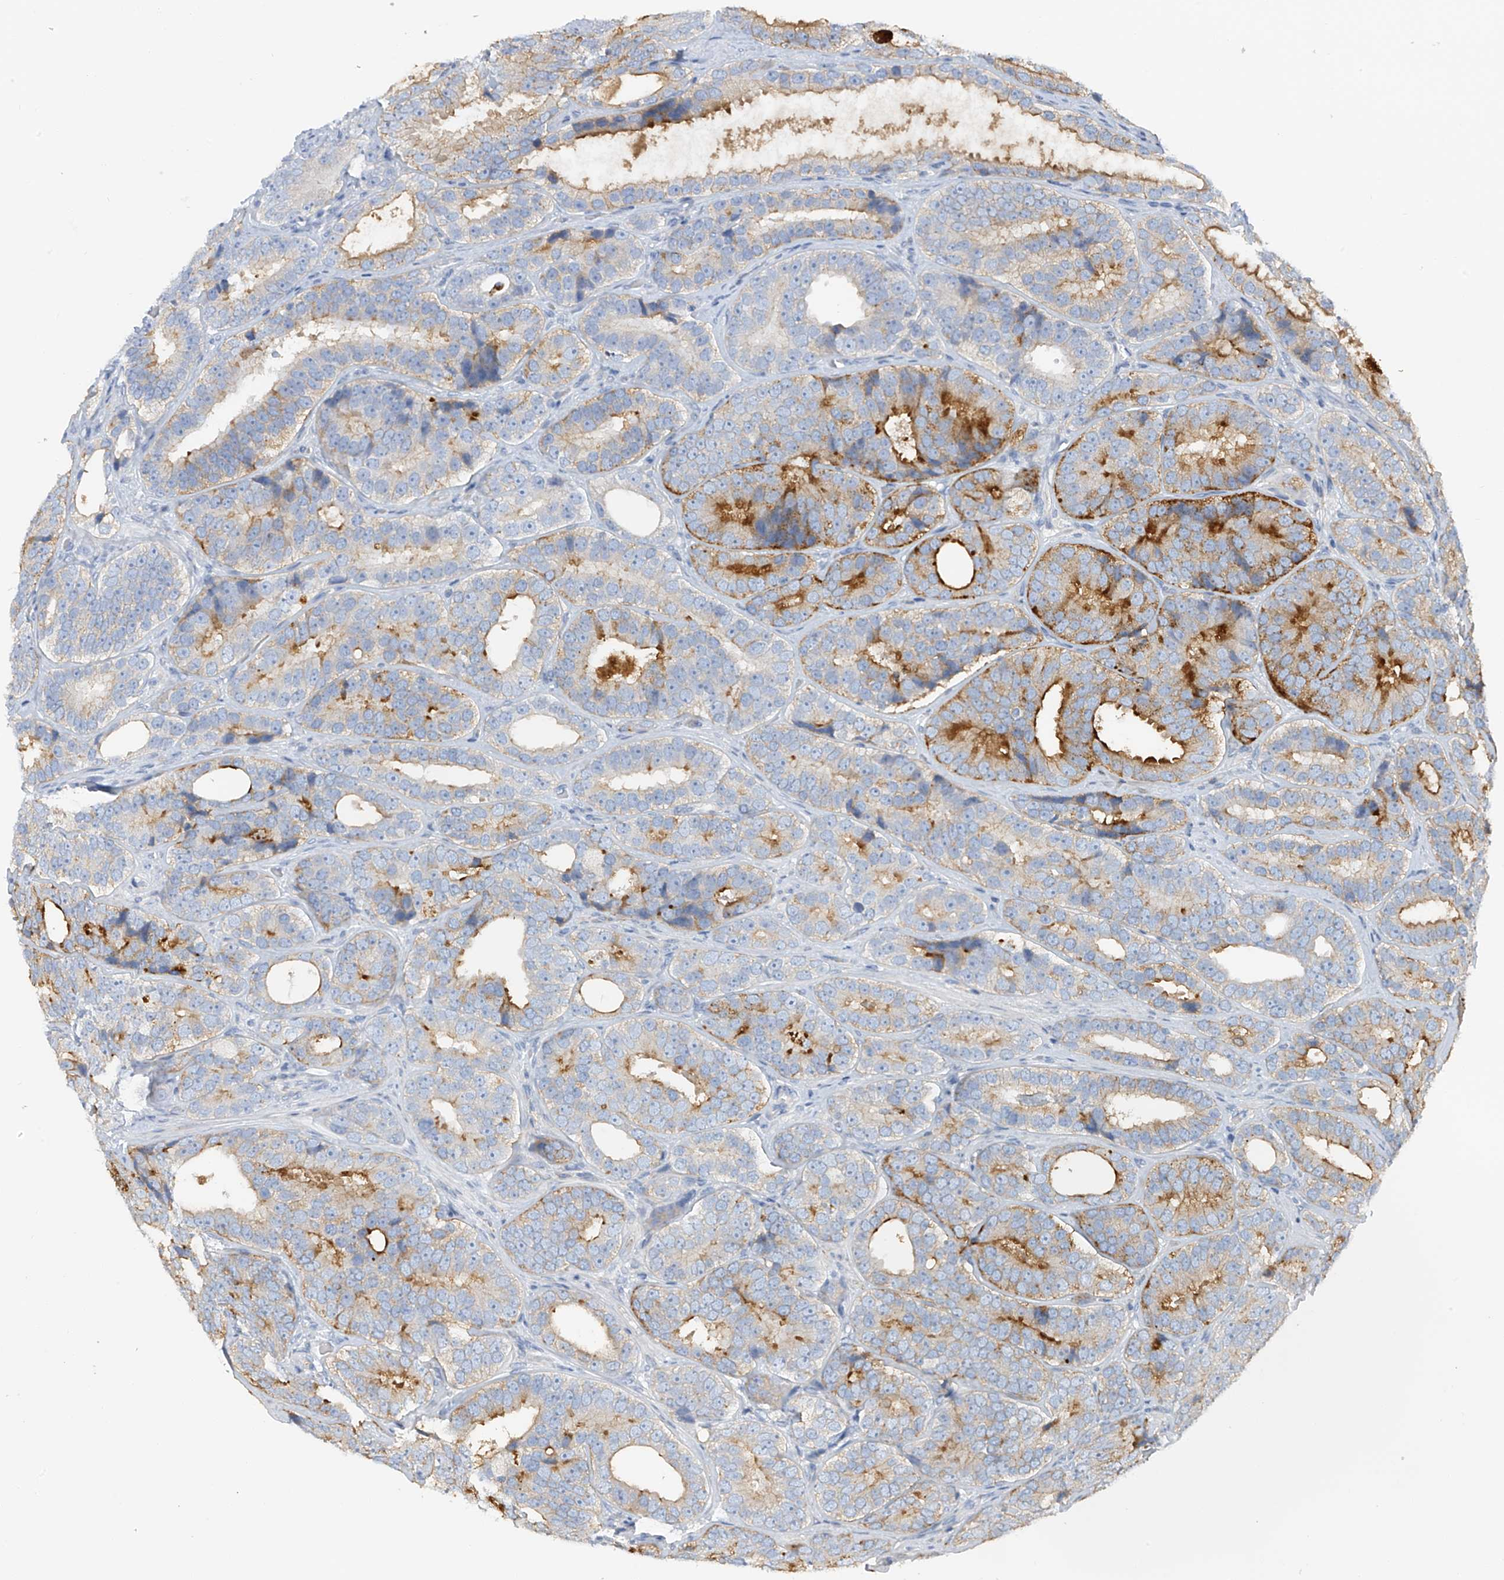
{"staining": {"intensity": "moderate", "quantity": "25%-75%", "location": "cytoplasmic/membranous"}, "tissue": "prostate cancer", "cell_type": "Tumor cells", "image_type": "cancer", "snomed": [{"axis": "morphology", "description": "Adenocarcinoma, High grade"}, {"axis": "topography", "description": "Prostate"}], "caption": "Immunohistochemistry micrograph of neoplastic tissue: prostate cancer (adenocarcinoma (high-grade)) stained using immunohistochemistry exhibits medium levels of moderate protein expression localized specifically in the cytoplasmic/membranous of tumor cells, appearing as a cytoplasmic/membranous brown color.", "gene": "POMGNT2", "patient": {"sex": "male", "age": 56}}